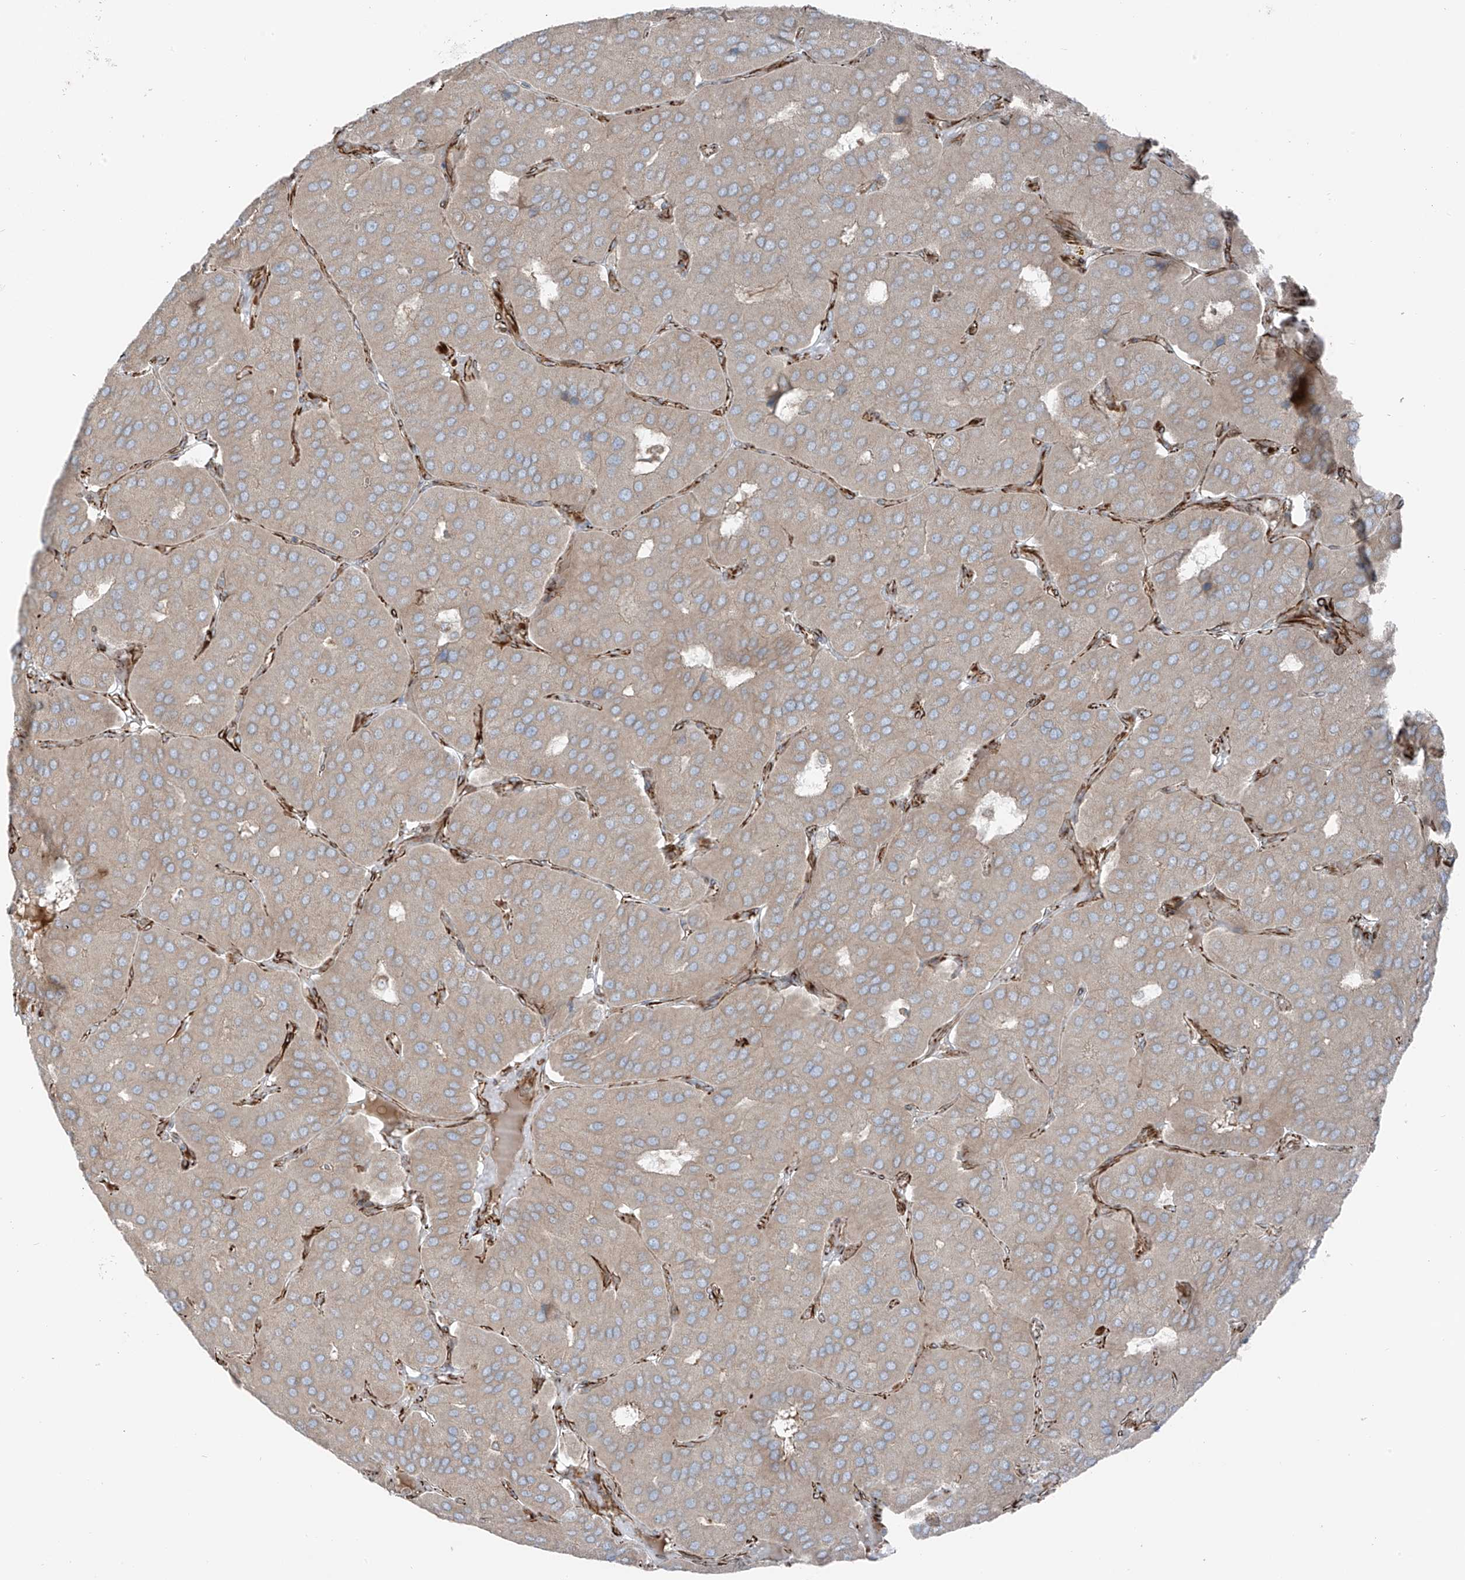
{"staining": {"intensity": "negative", "quantity": "none", "location": "none"}, "tissue": "parathyroid gland", "cell_type": "Glandular cells", "image_type": "normal", "snomed": [{"axis": "morphology", "description": "Normal tissue, NOS"}, {"axis": "morphology", "description": "Adenoma, NOS"}, {"axis": "topography", "description": "Parathyroid gland"}], "caption": "The IHC micrograph has no significant positivity in glandular cells of parathyroid gland.", "gene": "ERLEC1", "patient": {"sex": "female", "age": 86}}